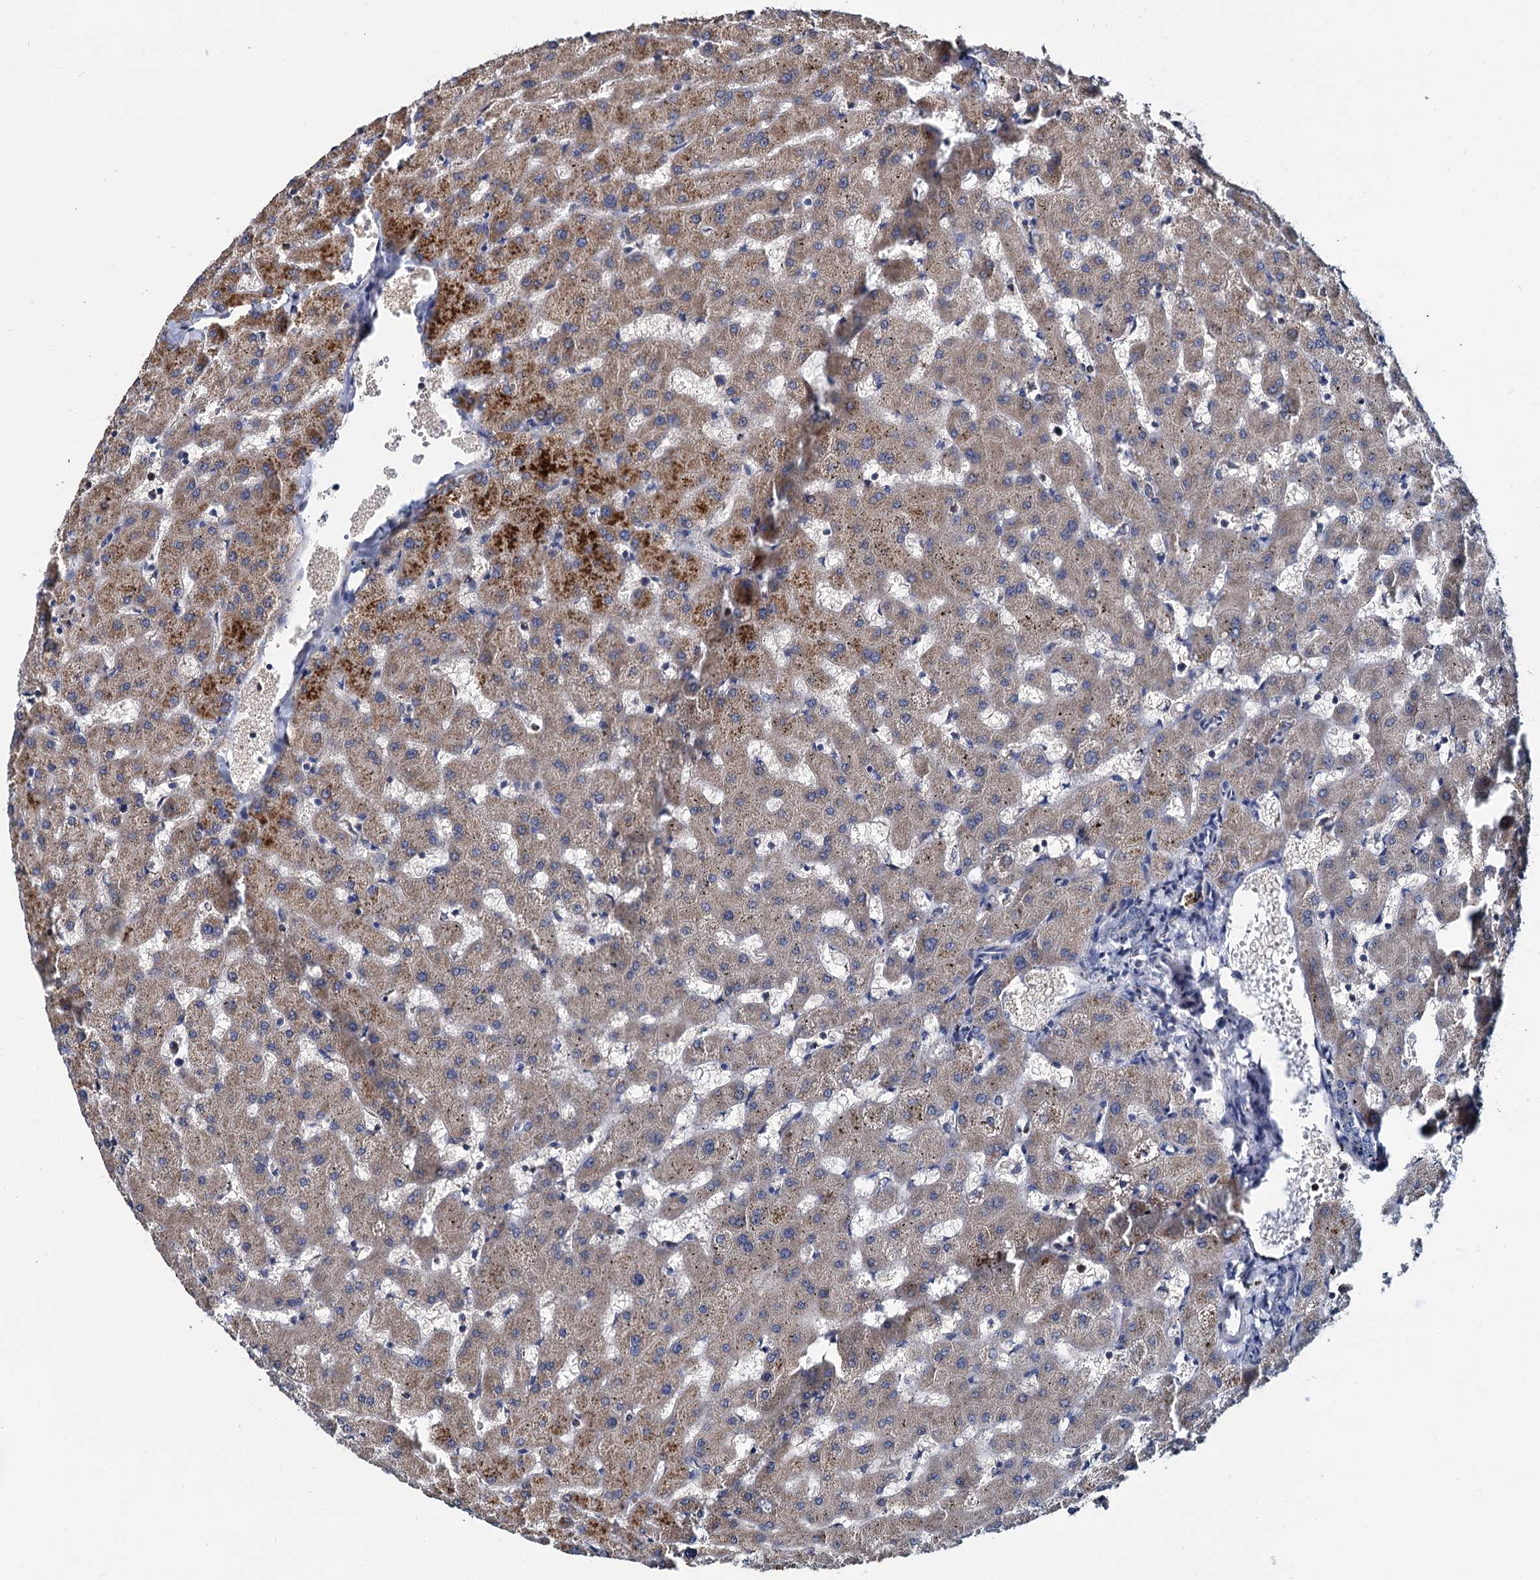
{"staining": {"intensity": "negative", "quantity": "none", "location": "none"}, "tissue": "liver", "cell_type": "Cholangiocytes", "image_type": "normal", "snomed": [{"axis": "morphology", "description": "Normal tissue, NOS"}, {"axis": "topography", "description": "Liver"}], "caption": "The image demonstrates no significant expression in cholangiocytes of liver. Brightfield microscopy of IHC stained with DAB (brown) and hematoxylin (blue), captured at high magnification.", "gene": "CEP192", "patient": {"sex": "female", "age": 63}}